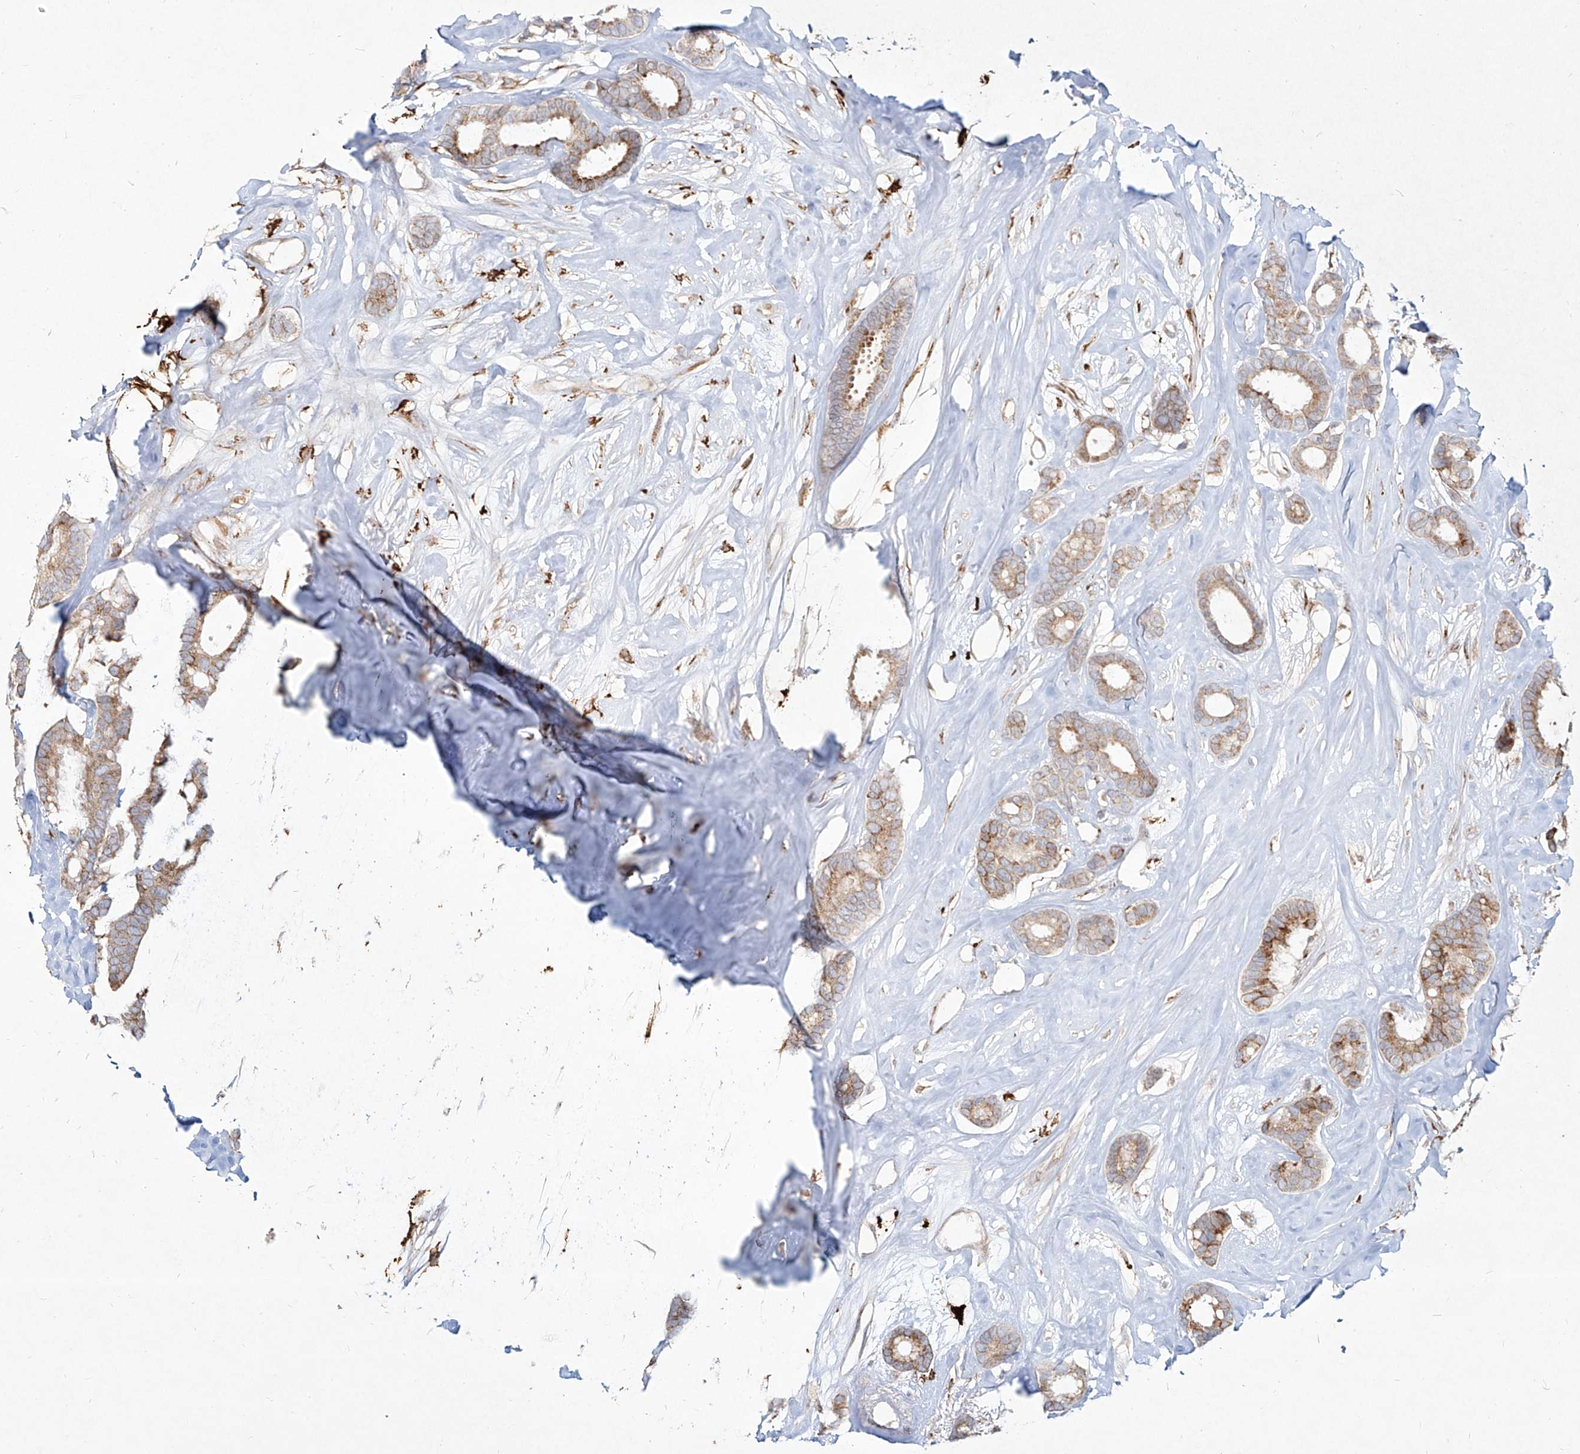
{"staining": {"intensity": "moderate", "quantity": ">75%", "location": "cytoplasmic/membranous"}, "tissue": "breast cancer", "cell_type": "Tumor cells", "image_type": "cancer", "snomed": [{"axis": "morphology", "description": "Duct carcinoma"}, {"axis": "topography", "description": "Breast"}], "caption": "This histopathology image shows IHC staining of human invasive ductal carcinoma (breast), with medium moderate cytoplasmic/membranous expression in approximately >75% of tumor cells.", "gene": "CD209", "patient": {"sex": "female", "age": 87}}